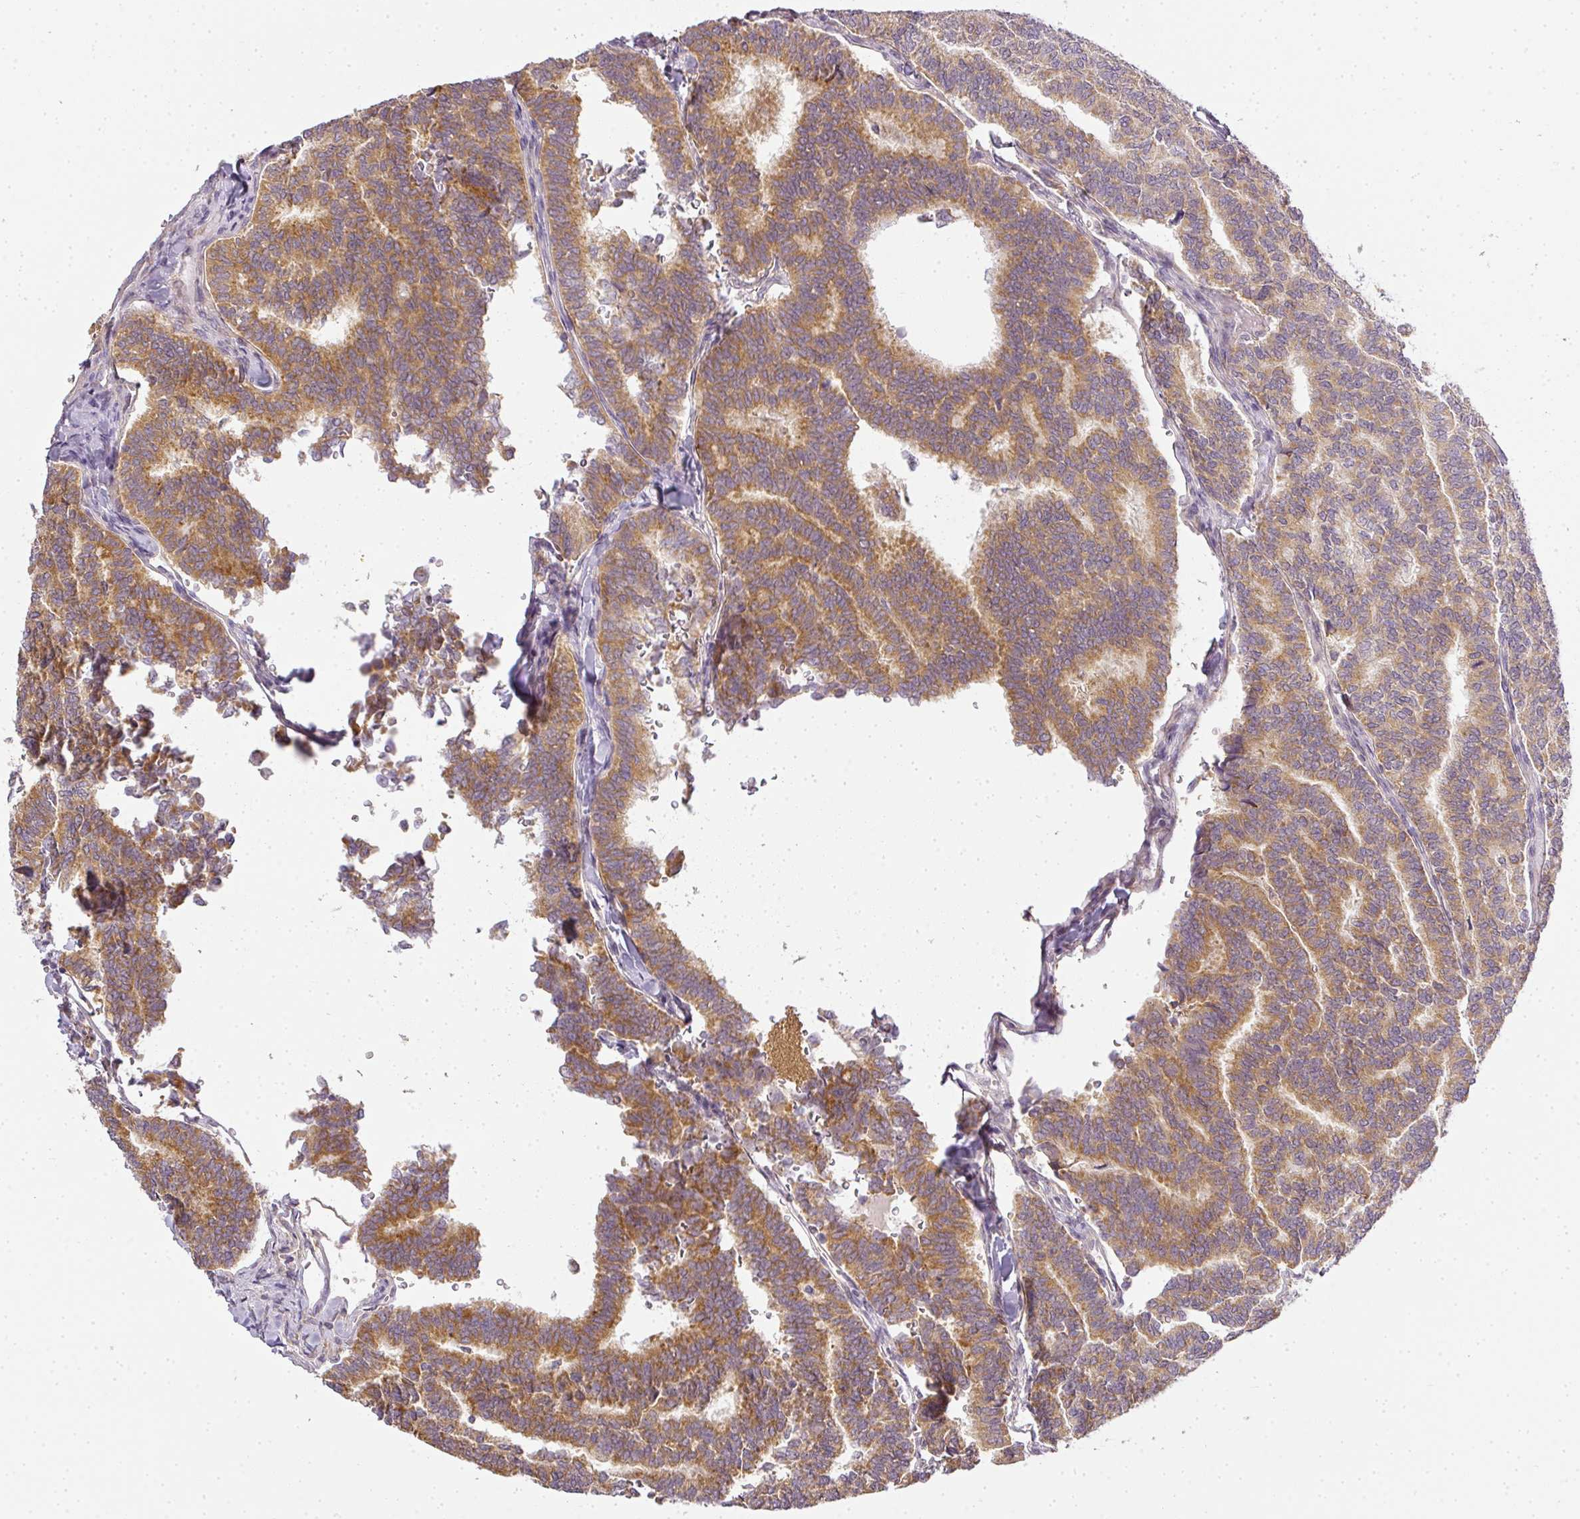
{"staining": {"intensity": "moderate", "quantity": ">75%", "location": "cytoplasmic/membranous"}, "tissue": "thyroid cancer", "cell_type": "Tumor cells", "image_type": "cancer", "snomed": [{"axis": "morphology", "description": "Papillary adenocarcinoma, NOS"}, {"axis": "topography", "description": "Thyroid gland"}], "caption": "Immunohistochemical staining of human thyroid papillary adenocarcinoma shows medium levels of moderate cytoplasmic/membranous expression in about >75% of tumor cells.", "gene": "MED19", "patient": {"sex": "female", "age": 35}}